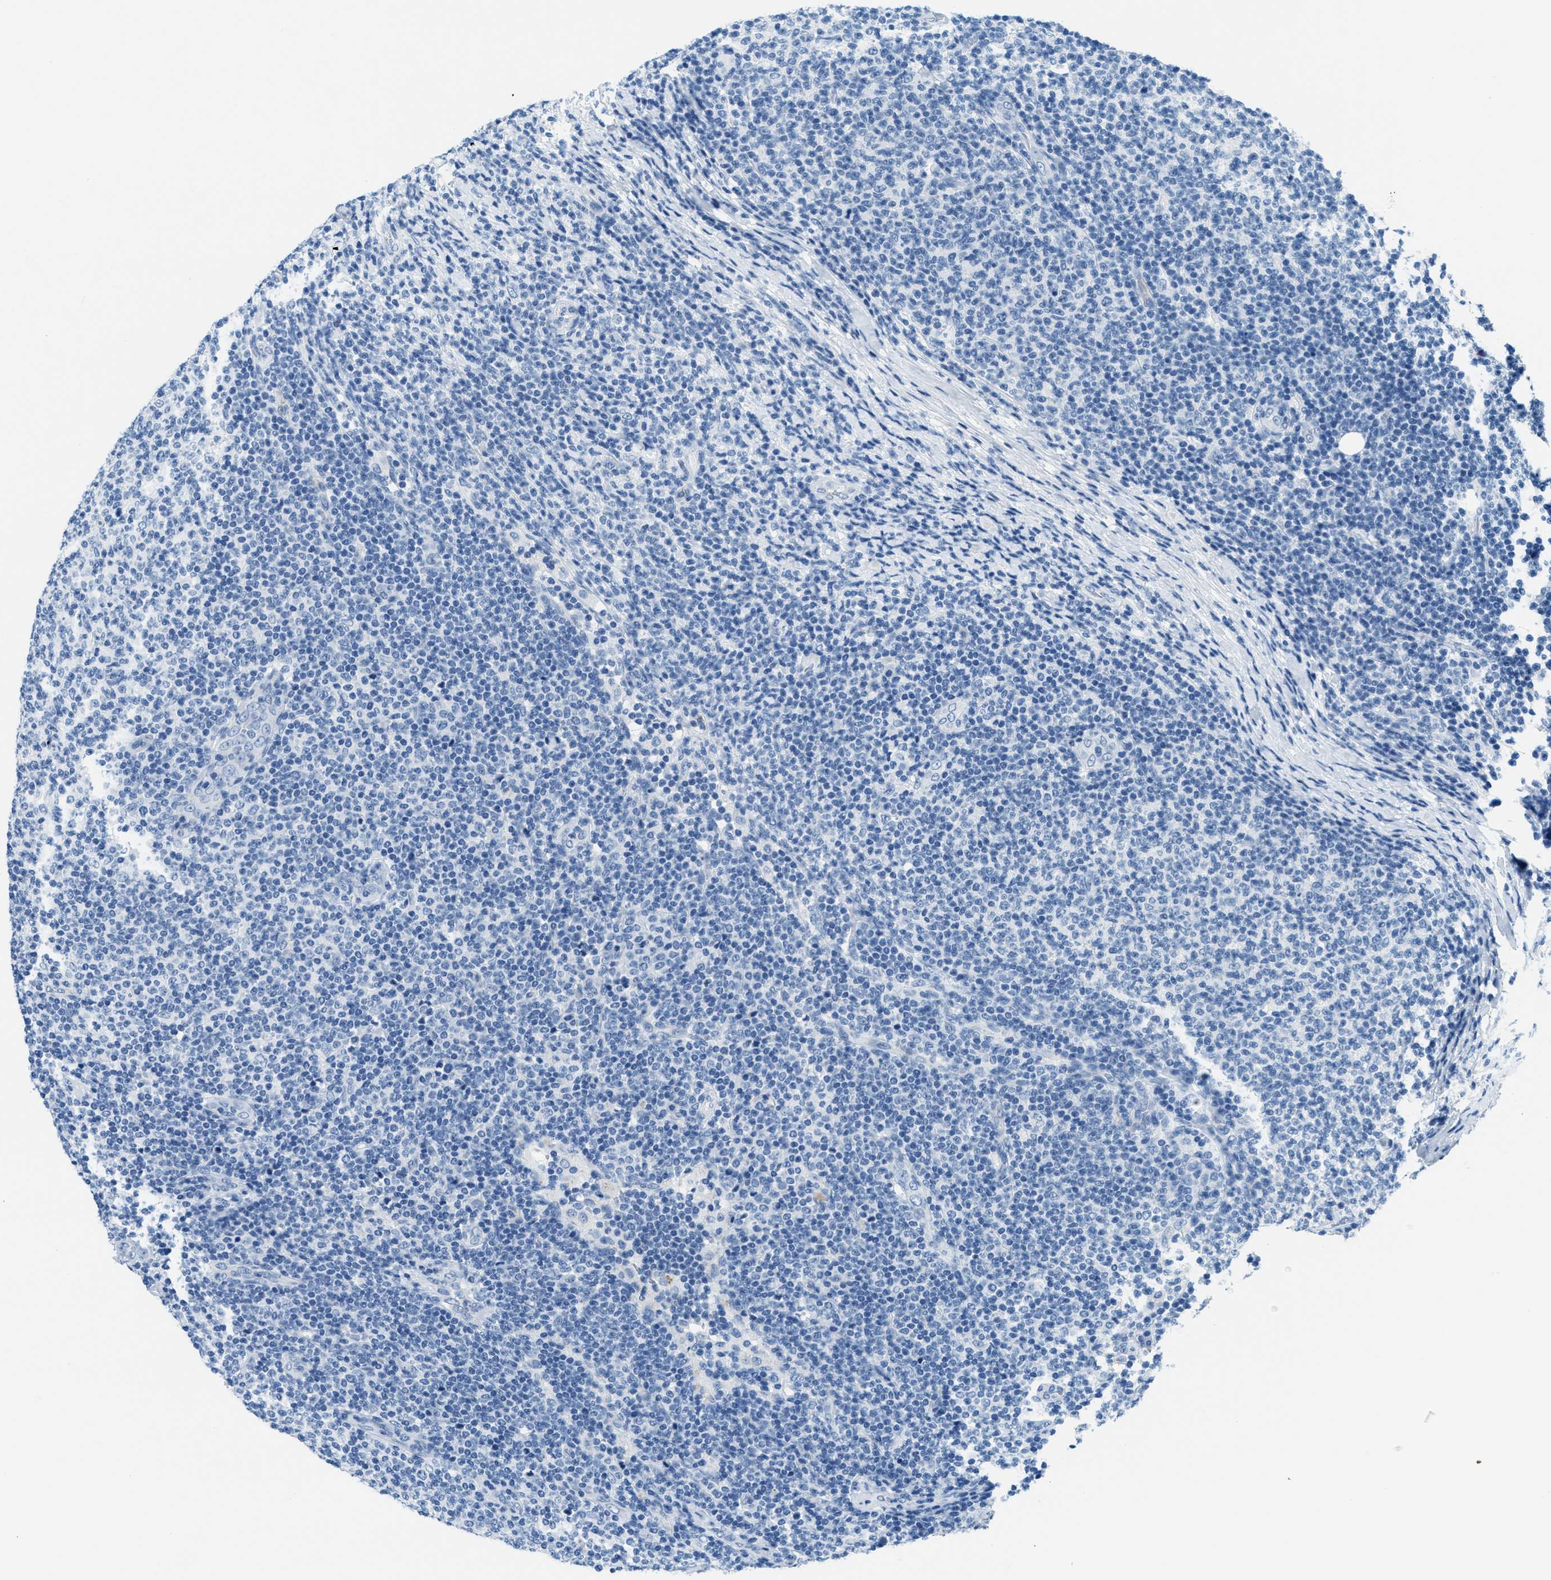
{"staining": {"intensity": "negative", "quantity": "none", "location": "none"}, "tissue": "lymphoma", "cell_type": "Tumor cells", "image_type": "cancer", "snomed": [{"axis": "morphology", "description": "Malignant lymphoma, non-Hodgkin's type, Low grade"}, {"axis": "topography", "description": "Lymph node"}], "caption": "This is an immunohistochemistry image of human malignant lymphoma, non-Hodgkin's type (low-grade). There is no expression in tumor cells.", "gene": "A2M", "patient": {"sex": "male", "age": 66}}